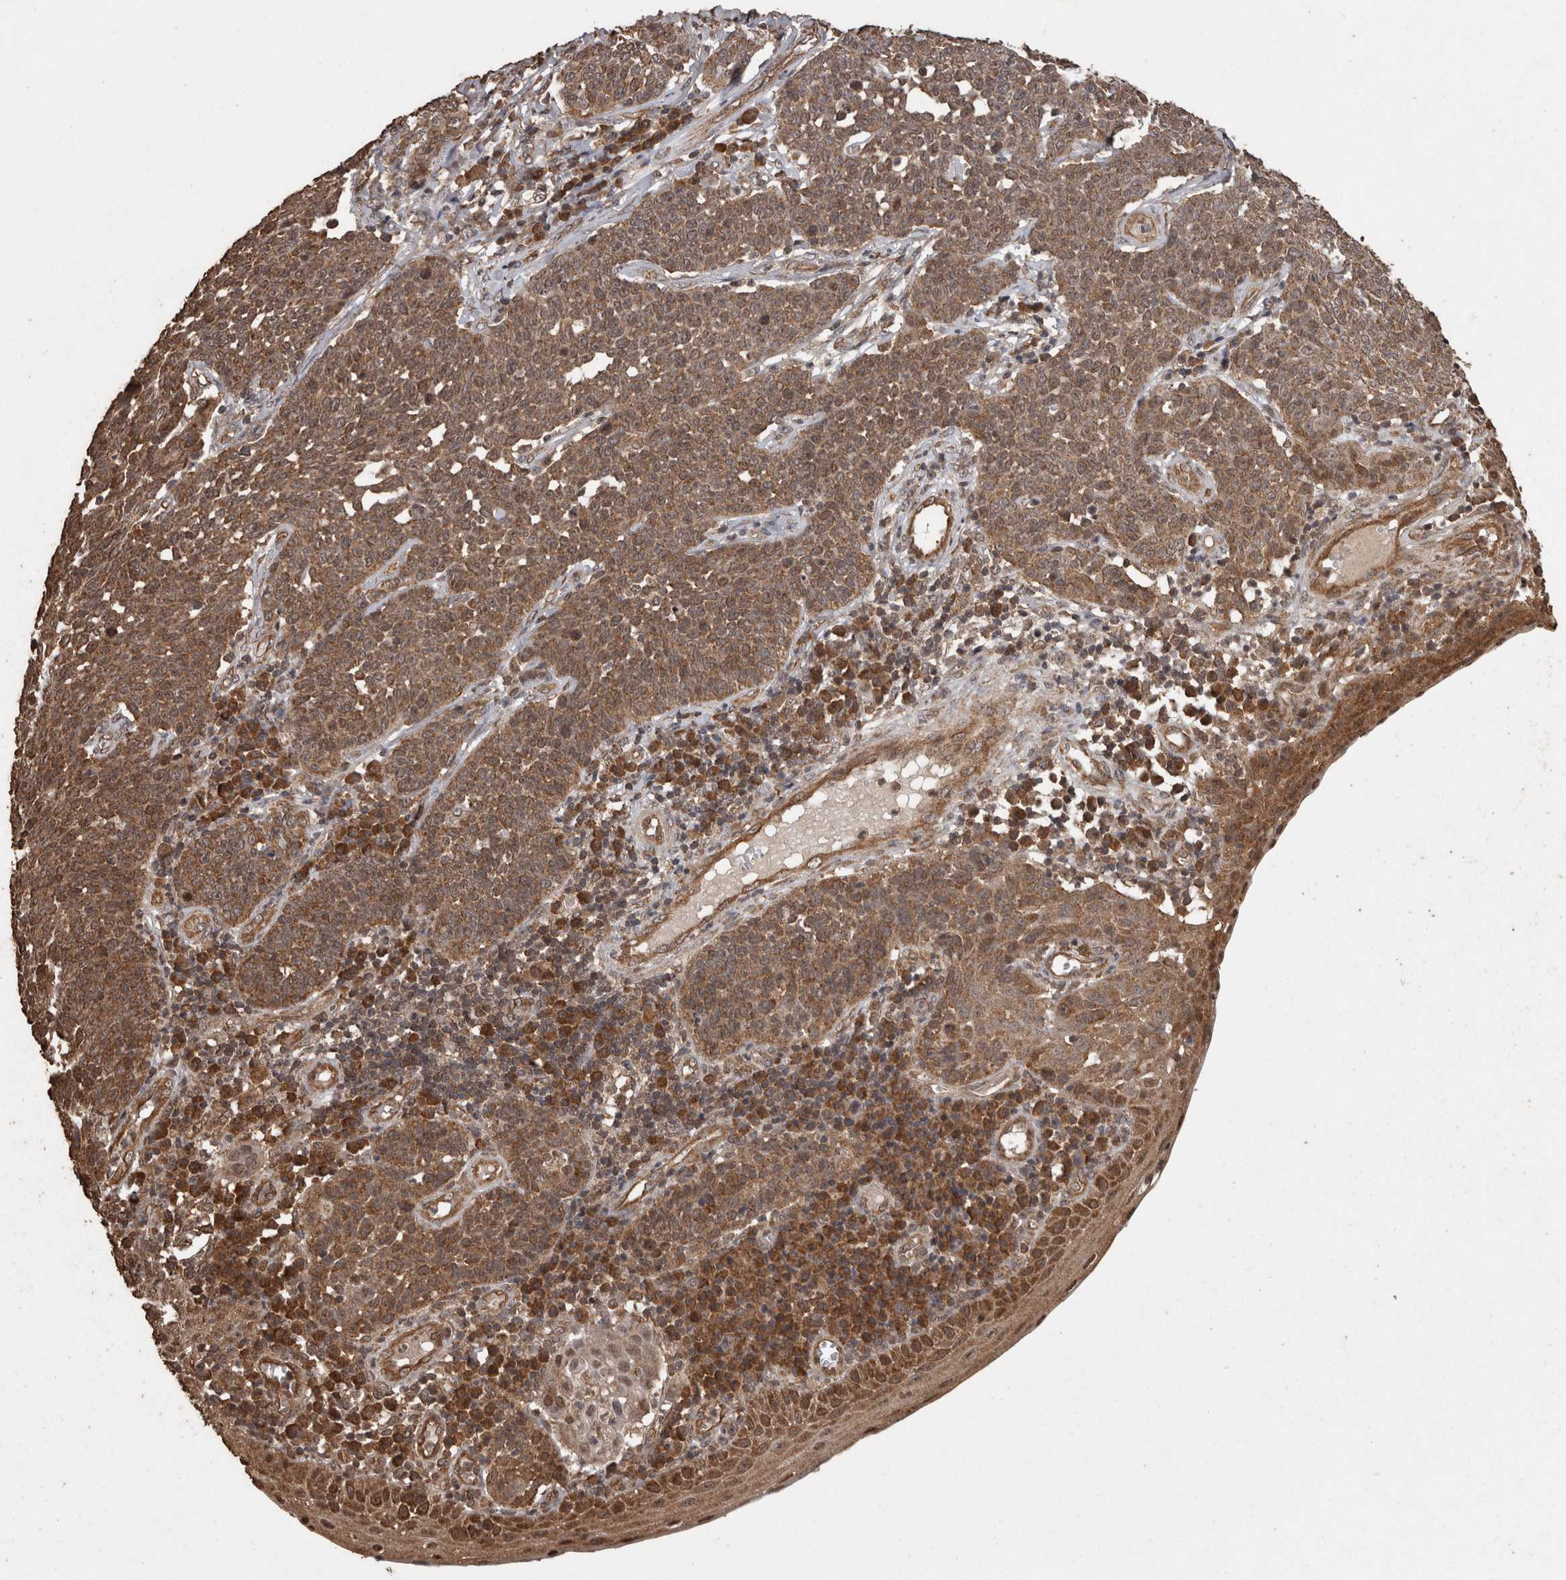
{"staining": {"intensity": "moderate", "quantity": ">75%", "location": "cytoplasmic/membranous"}, "tissue": "cervical cancer", "cell_type": "Tumor cells", "image_type": "cancer", "snomed": [{"axis": "morphology", "description": "Squamous cell carcinoma, NOS"}, {"axis": "topography", "description": "Cervix"}], "caption": "This is a histology image of IHC staining of cervical cancer (squamous cell carcinoma), which shows moderate expression in the cytoplasmic/membranous of tumor cells.", "gene": "PINK1", "patient": {"sex": "female", "age": 34}}